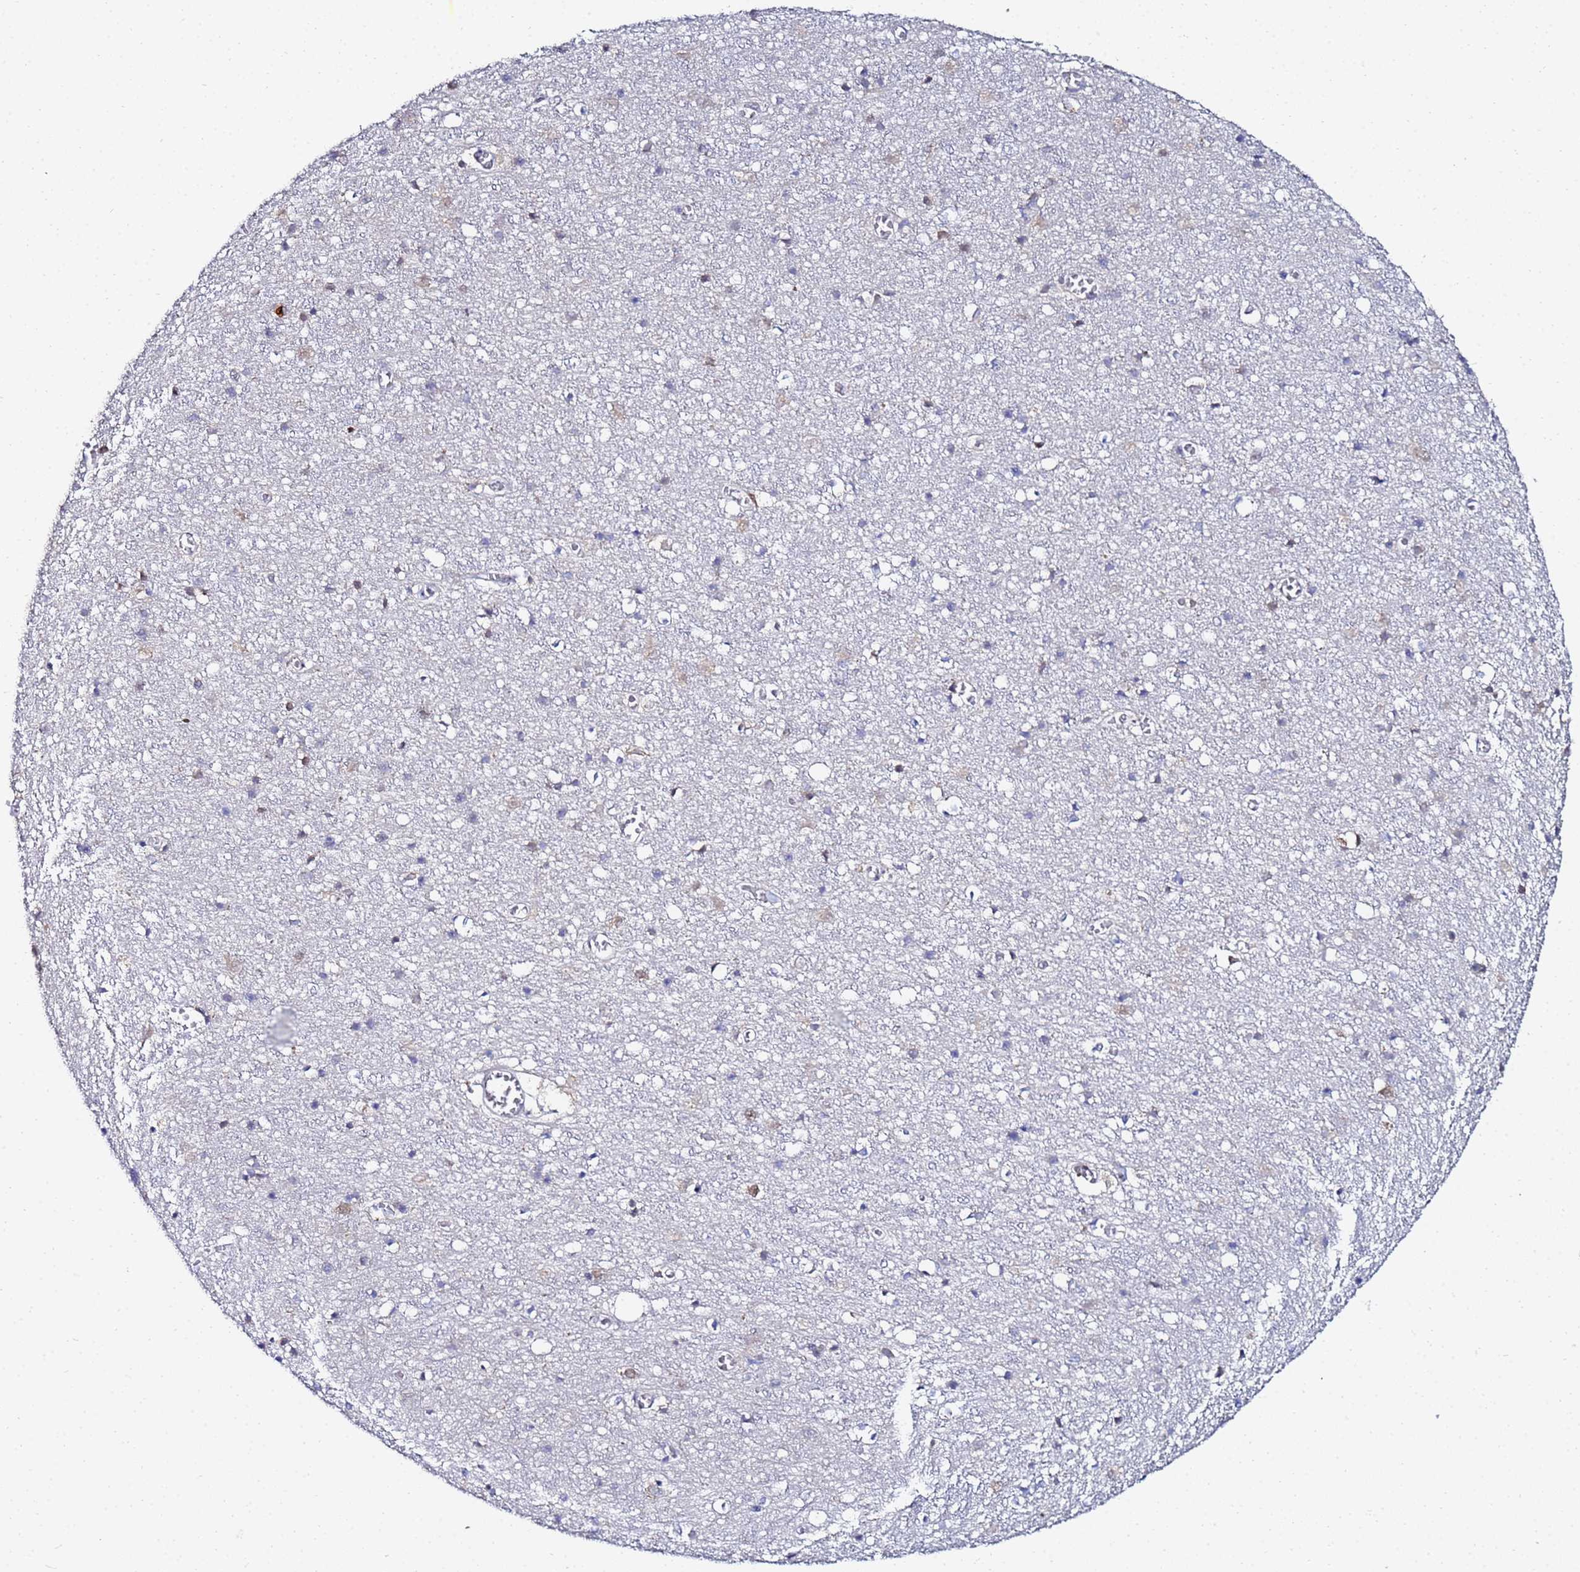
{"staining": {"intensity": "negative", "quantity": "none", "location": "none"}, "tissue": "cerebral cortex", "cell_type": "Endothelial cells", "image_type": "normal", "snomed": [{"axis": "morphology", "description": "Normal tissue, NOS"}, {"axis": "topography", "description": "Cerebral cortex"}], "caption": "DAB (3,3'-diaminobenzidine) immunohistochemical staining of normal cerebral cortex displays no significant expression in endothelial cells. (DAB IHC visualized using brightfield microscopy, high magnification).", "gene": "MTCL1", "patient": {"sex": "female", "age": 64}}